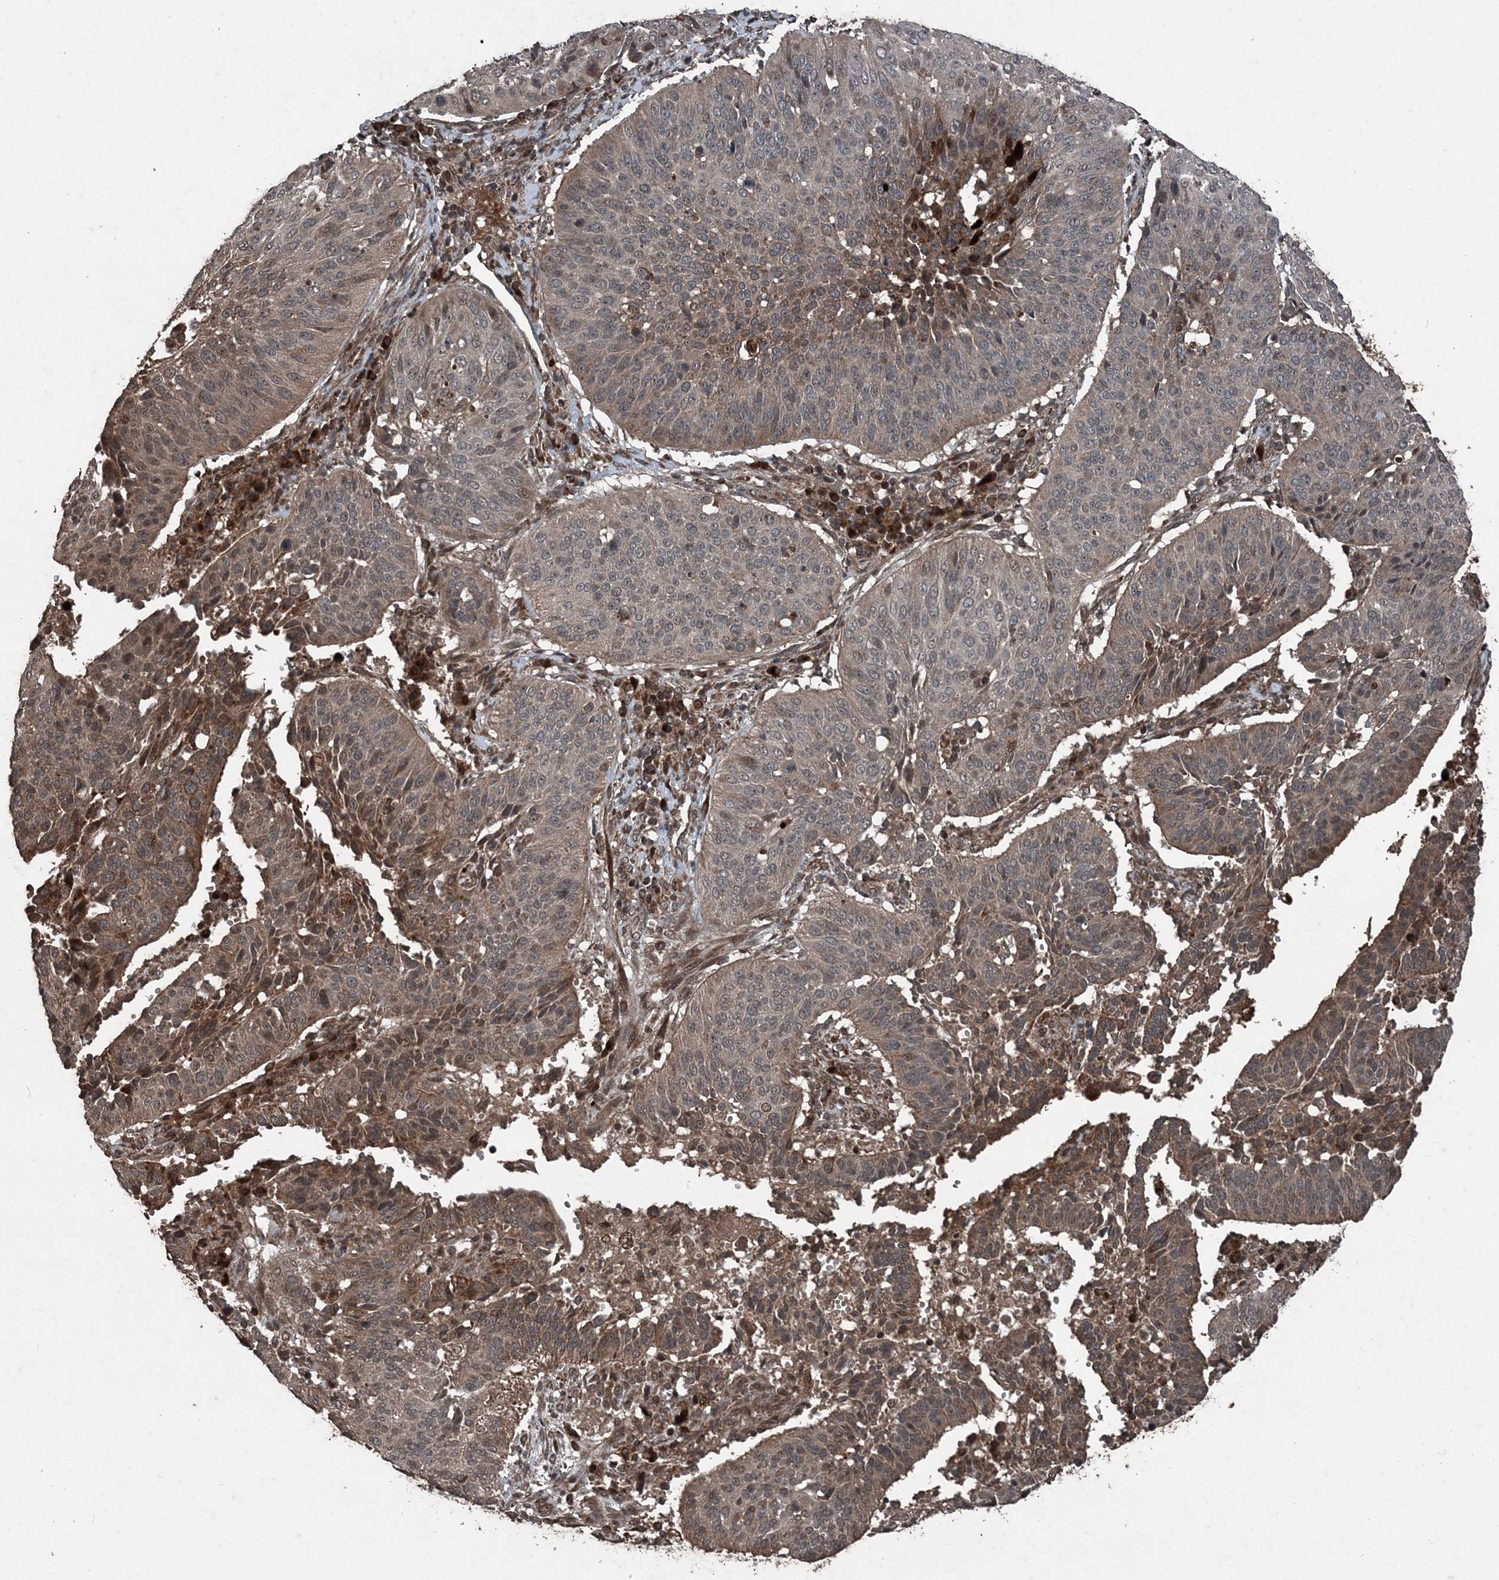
{"staining": {"intensity": "weak", "quantity": "25%-75%", "location": "cytoplasmic/membranous"}, "tissue": "cervical cancer", "cell_type": "Tumor cells", "image_type": "cancer", "snomed": [{"axis": "morphology", "description": "Normal tissue, NOS"}, {"axis": "morphology", "description": "Squamous cell carcinoma, NOS"}, {"axis": "topography", "description": "Cervix"}], "caption": "Immunohistochemistry (IHC) staining of cervical squamous cell carcinoma, which reveals low levels of weak cytoplasmic/membranous positivity in approximately 25%-75% of tumor cells indicating weak cytoplasmic/membranous protein expression. The staining was performed using DAB (brown) for protein detection and nuclei were counterstained in hematoxylin (blue).", "gene": "CFL1", "patient": {"sex": "female", "age": 39}}